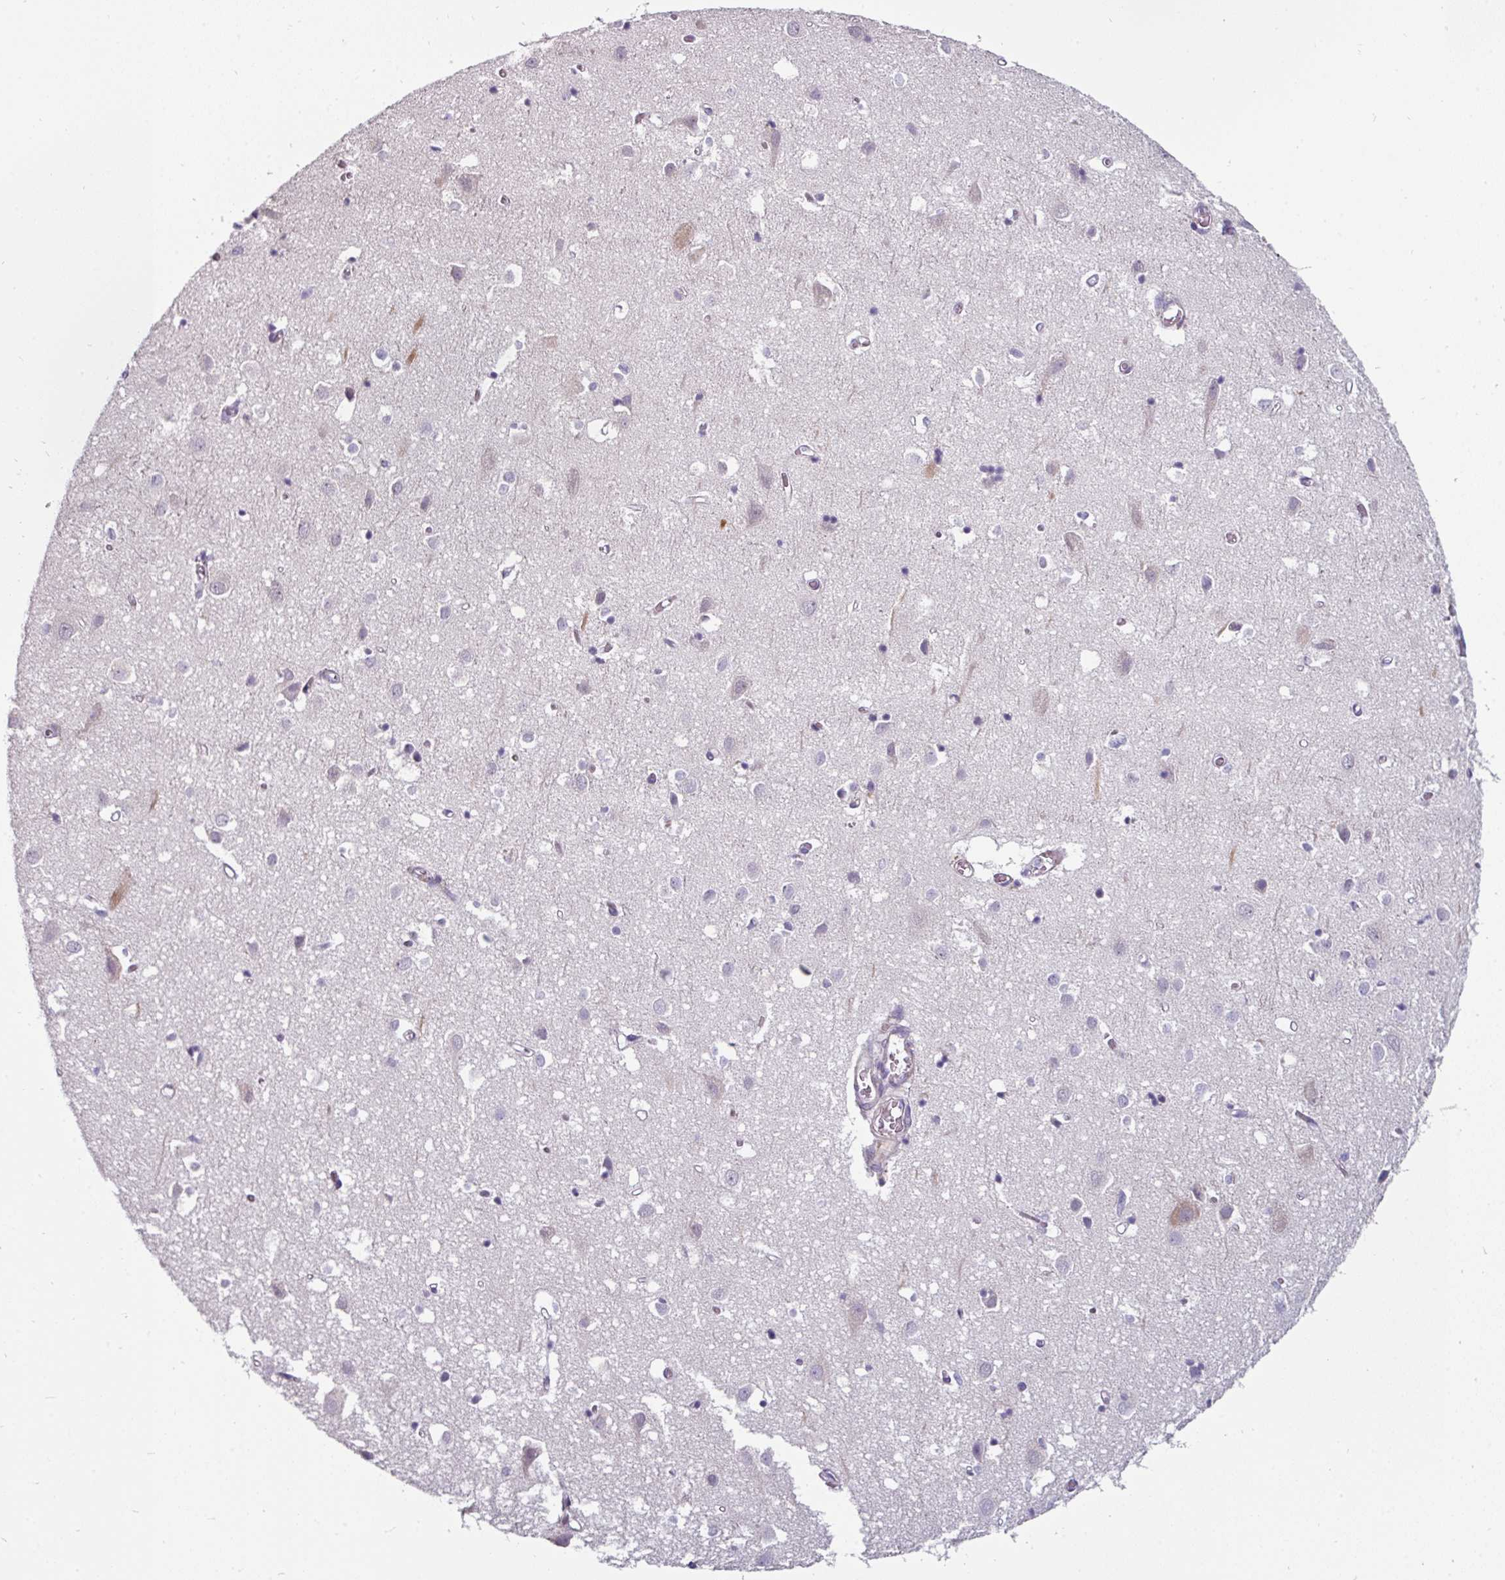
{"staining": {"intensity": "negative", "quantity": "none", "location": "none"}, "tissue": "cerebral cortex", "cell_type": "Endothelial cells", "image_type": "normal", "snomed": [{"axis": "morphology", "description": "Normal tissue, NOS"}, {"axis": "topography", "description": "Cerebral cortex"}], "caption": "This image is of unremarkable cerebral cortex stained with immunohistochemistry to label a protein in brown with the nuclei are counter-stained blue. There is no positivity in endothelial cells.", "gene": "EYA3", "patient": {"sex": "male", "age": 70}}